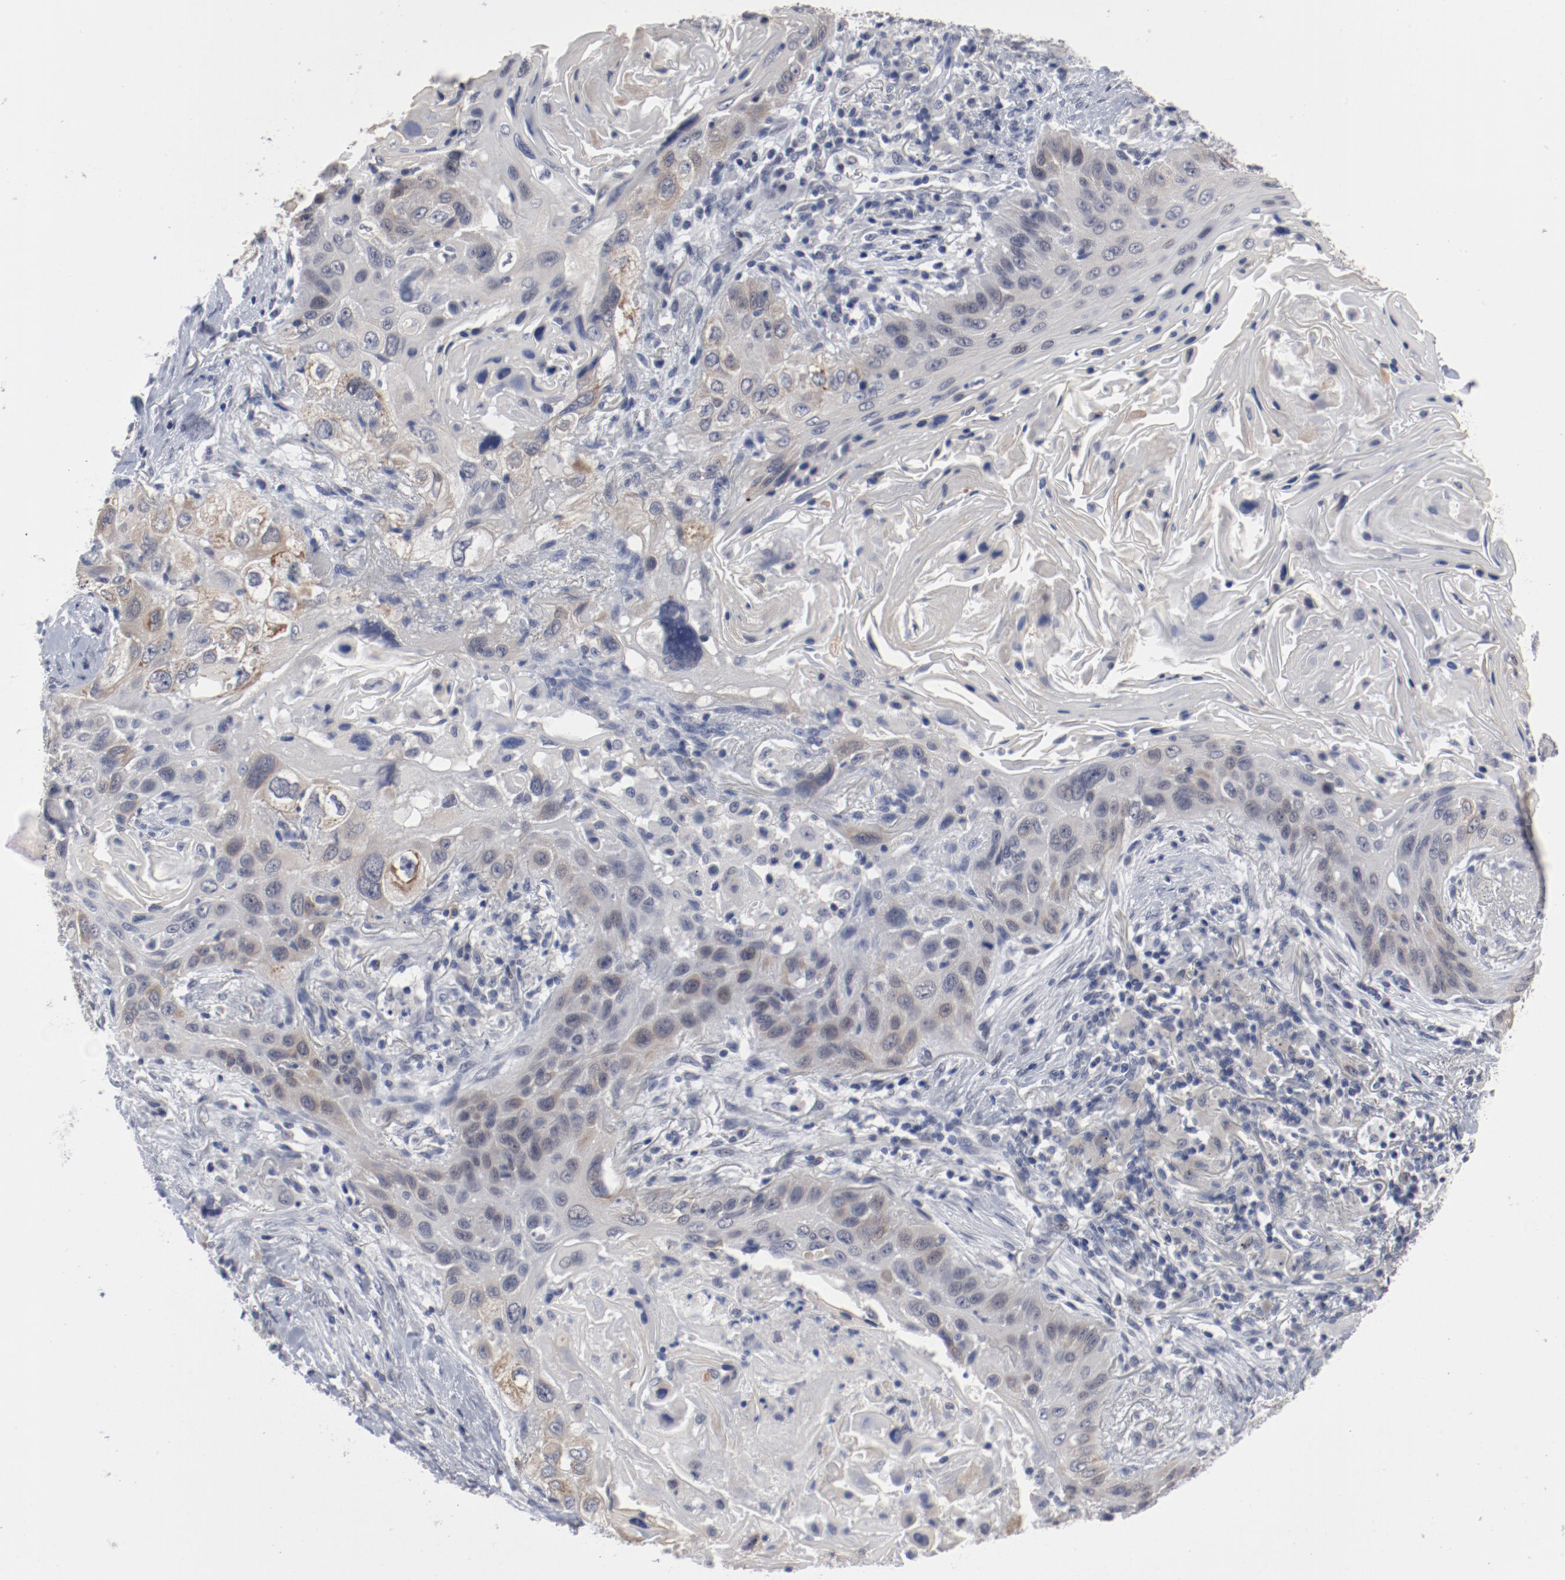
{"staining": {"intensity": "weak", "quantity": "<25%", "location": "cytoplasmic/membranous"}, "tissue": "lung cancer", "cell_type": "Tumor cells", "image_type": "cancer", "snomed": [{"axis": "morphology", "description": "Squamous cell carcinoma, NOS"}, {"axis": "topography", "description": "Lung"}], "caption": "DAB (3,3'-diaminobenzidine) immunohistochemical staining of lung squamous cell carcinoma shows no significant staining in tumor cells. (DAB (3,3'-diaminobenzidine) immunohistochemistry (IHC), high magnification).", "gene": "ANKLE2", "patient": {"sex": "female", "age": 67}}